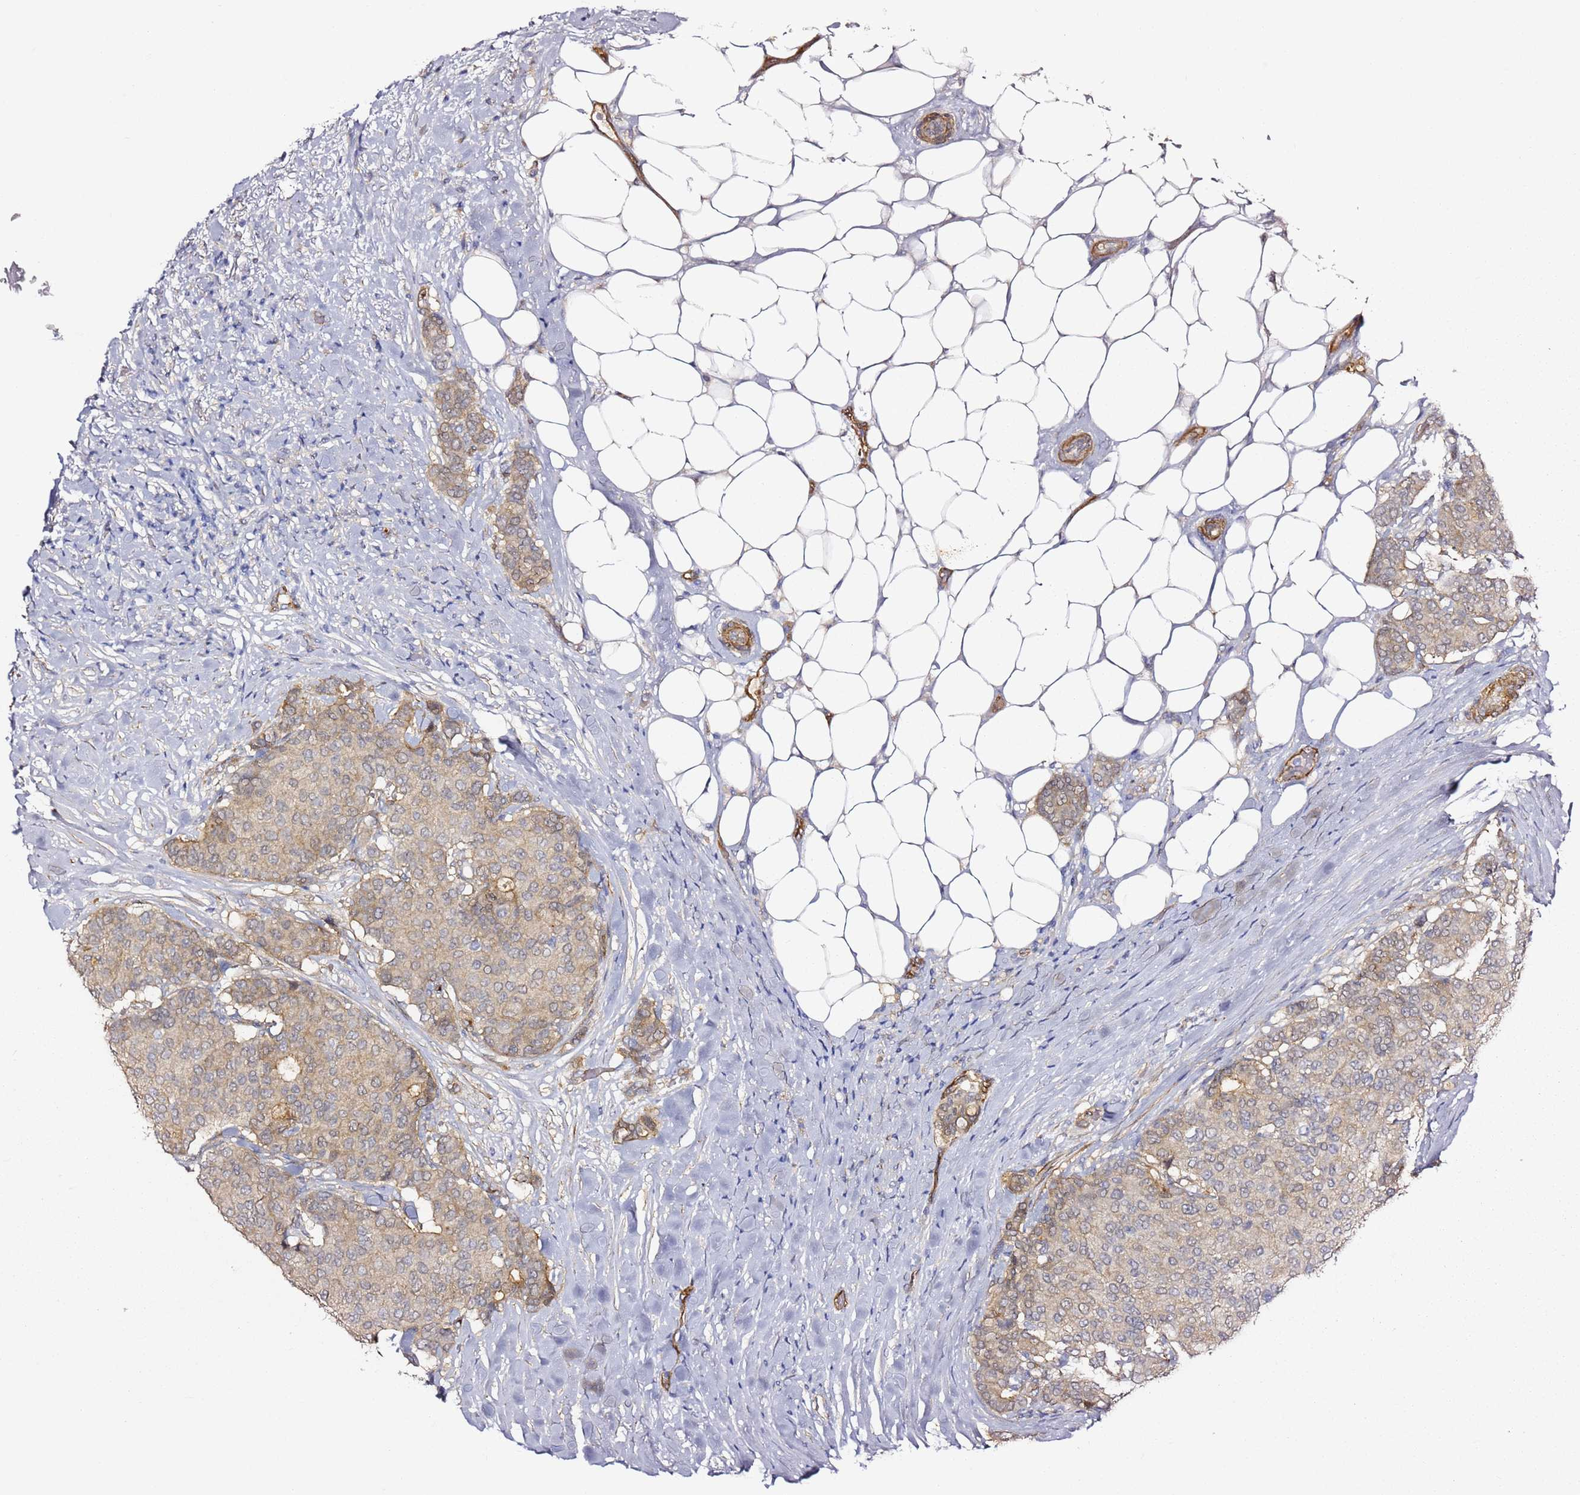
{"staining": {"intensity": "weak", "quantity": "25%-75%", "location": "cytoplasmic/membranous"}, "tissue": "breast cancer", "cell_type": "Tumor cells", "image_type": "cancer", "snomed": [{"axis": "morphology", "description": "Duct carcinoma"}, {"axis": "topography", "description": "Breast"}], "caption": "Breast invasive ductal carcinoma stained with a protein marker demonstrates weak staining in tumor cells.", "gene": "EPS8L1", "patient": {"sex": "female", "age": 75}}